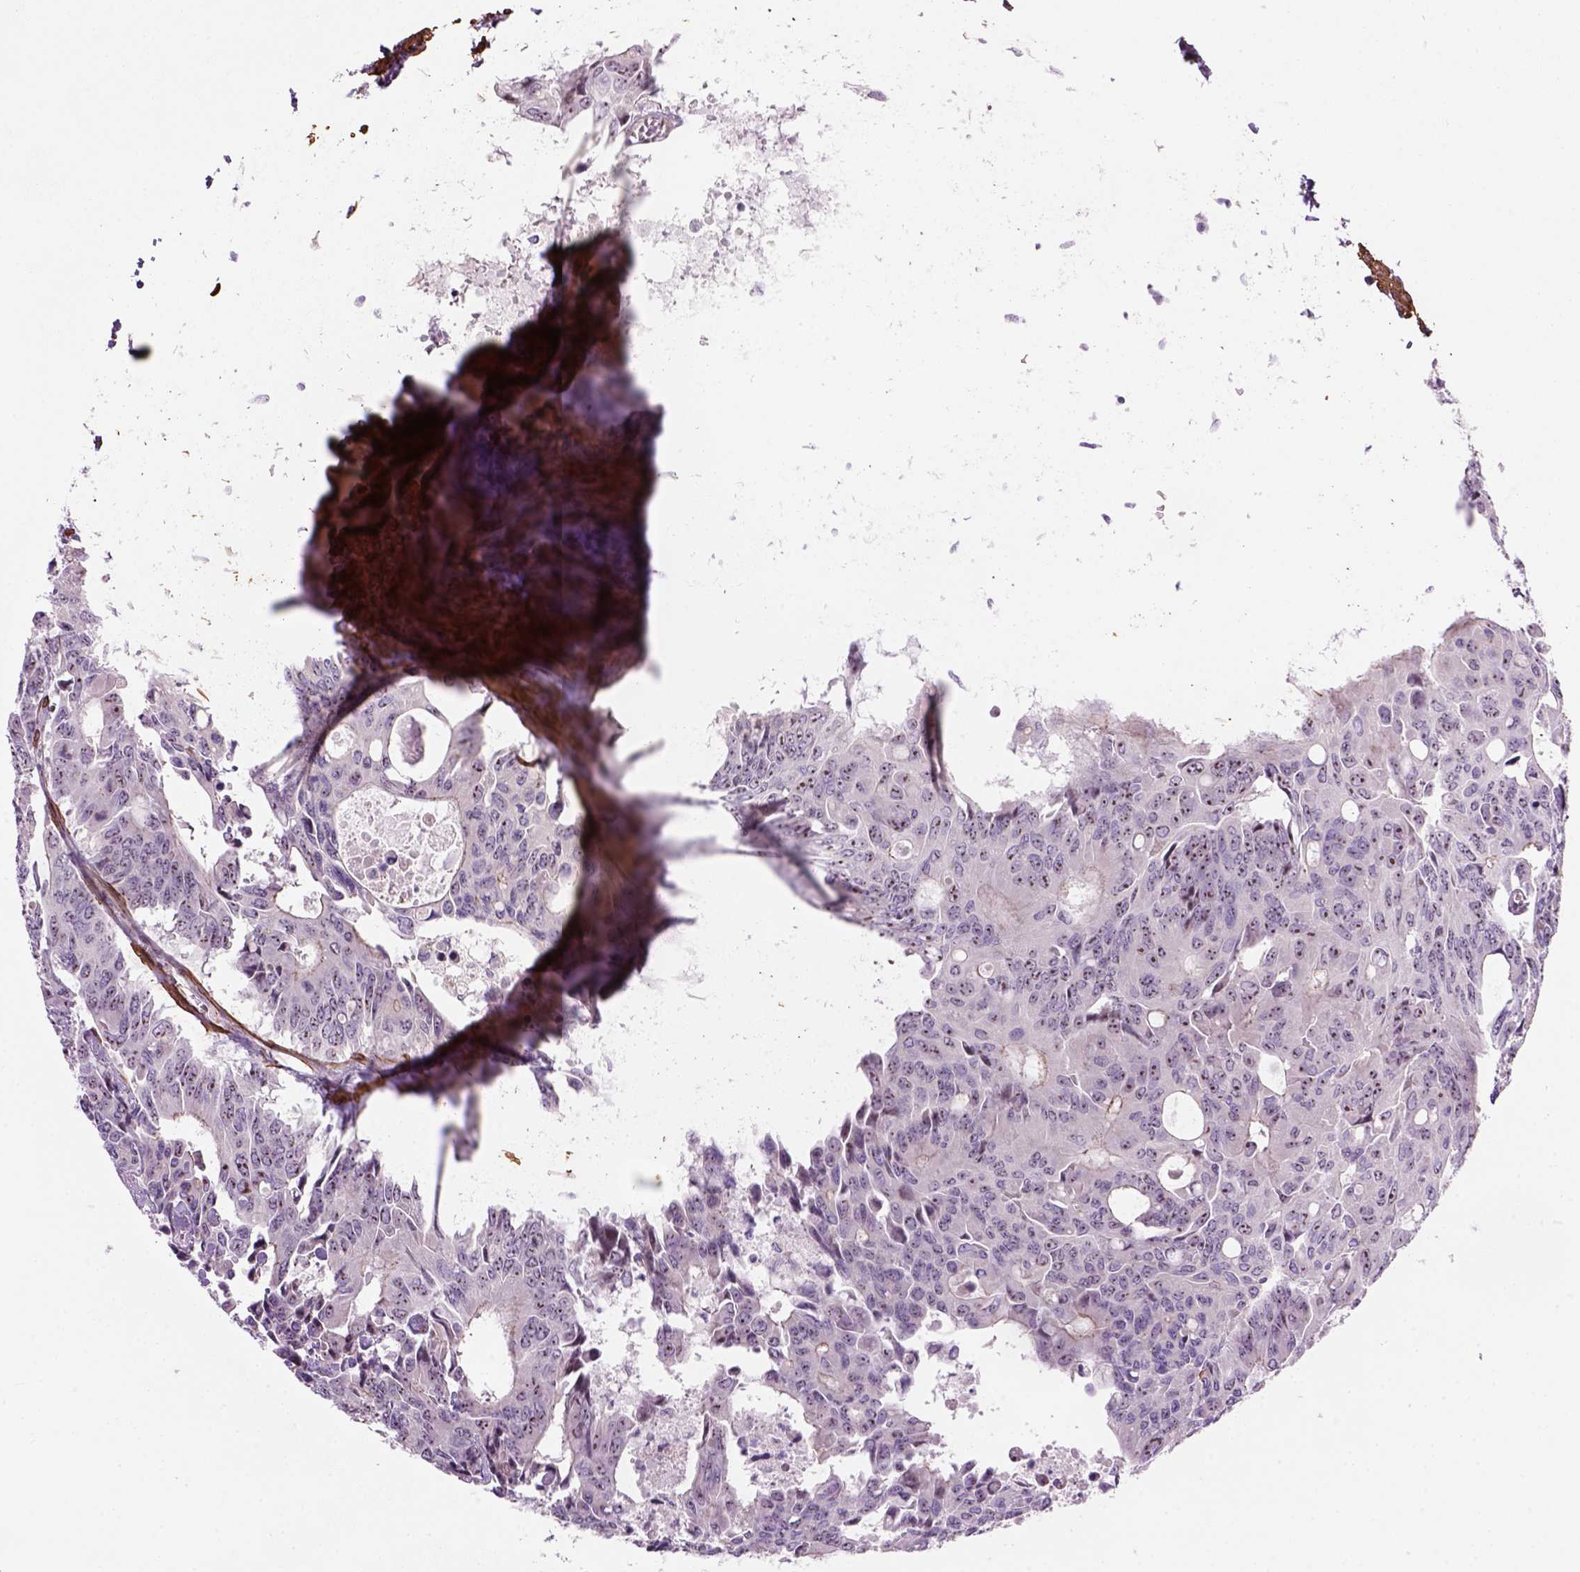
{"staining": {"intensity": "strong", "quantity": "<25%", "location": "nuclear"}, "tissue": "colorectal cancer", "cell_type": "Tumor cells", "image_type": "cancer", "snomed": [{"axis": "morphology", "description": "Adenocarcinoma, NOS"}, {"axis": "topography", "description": "Rectum"}], "caption": "Colorectal adenocarcinoma stained with DAB immunohistochemistry reveals medium levels of strong nuclear staining in about <25% of tumor cells. The staining is performed using DAB (3,3'-diaminobenzidine) brown chromogen to label protein expression. The nuclei are counter-stained blue using hematoxylin.", "gene": "RRS1", "patient": {"sex": "male", "age": 76}}